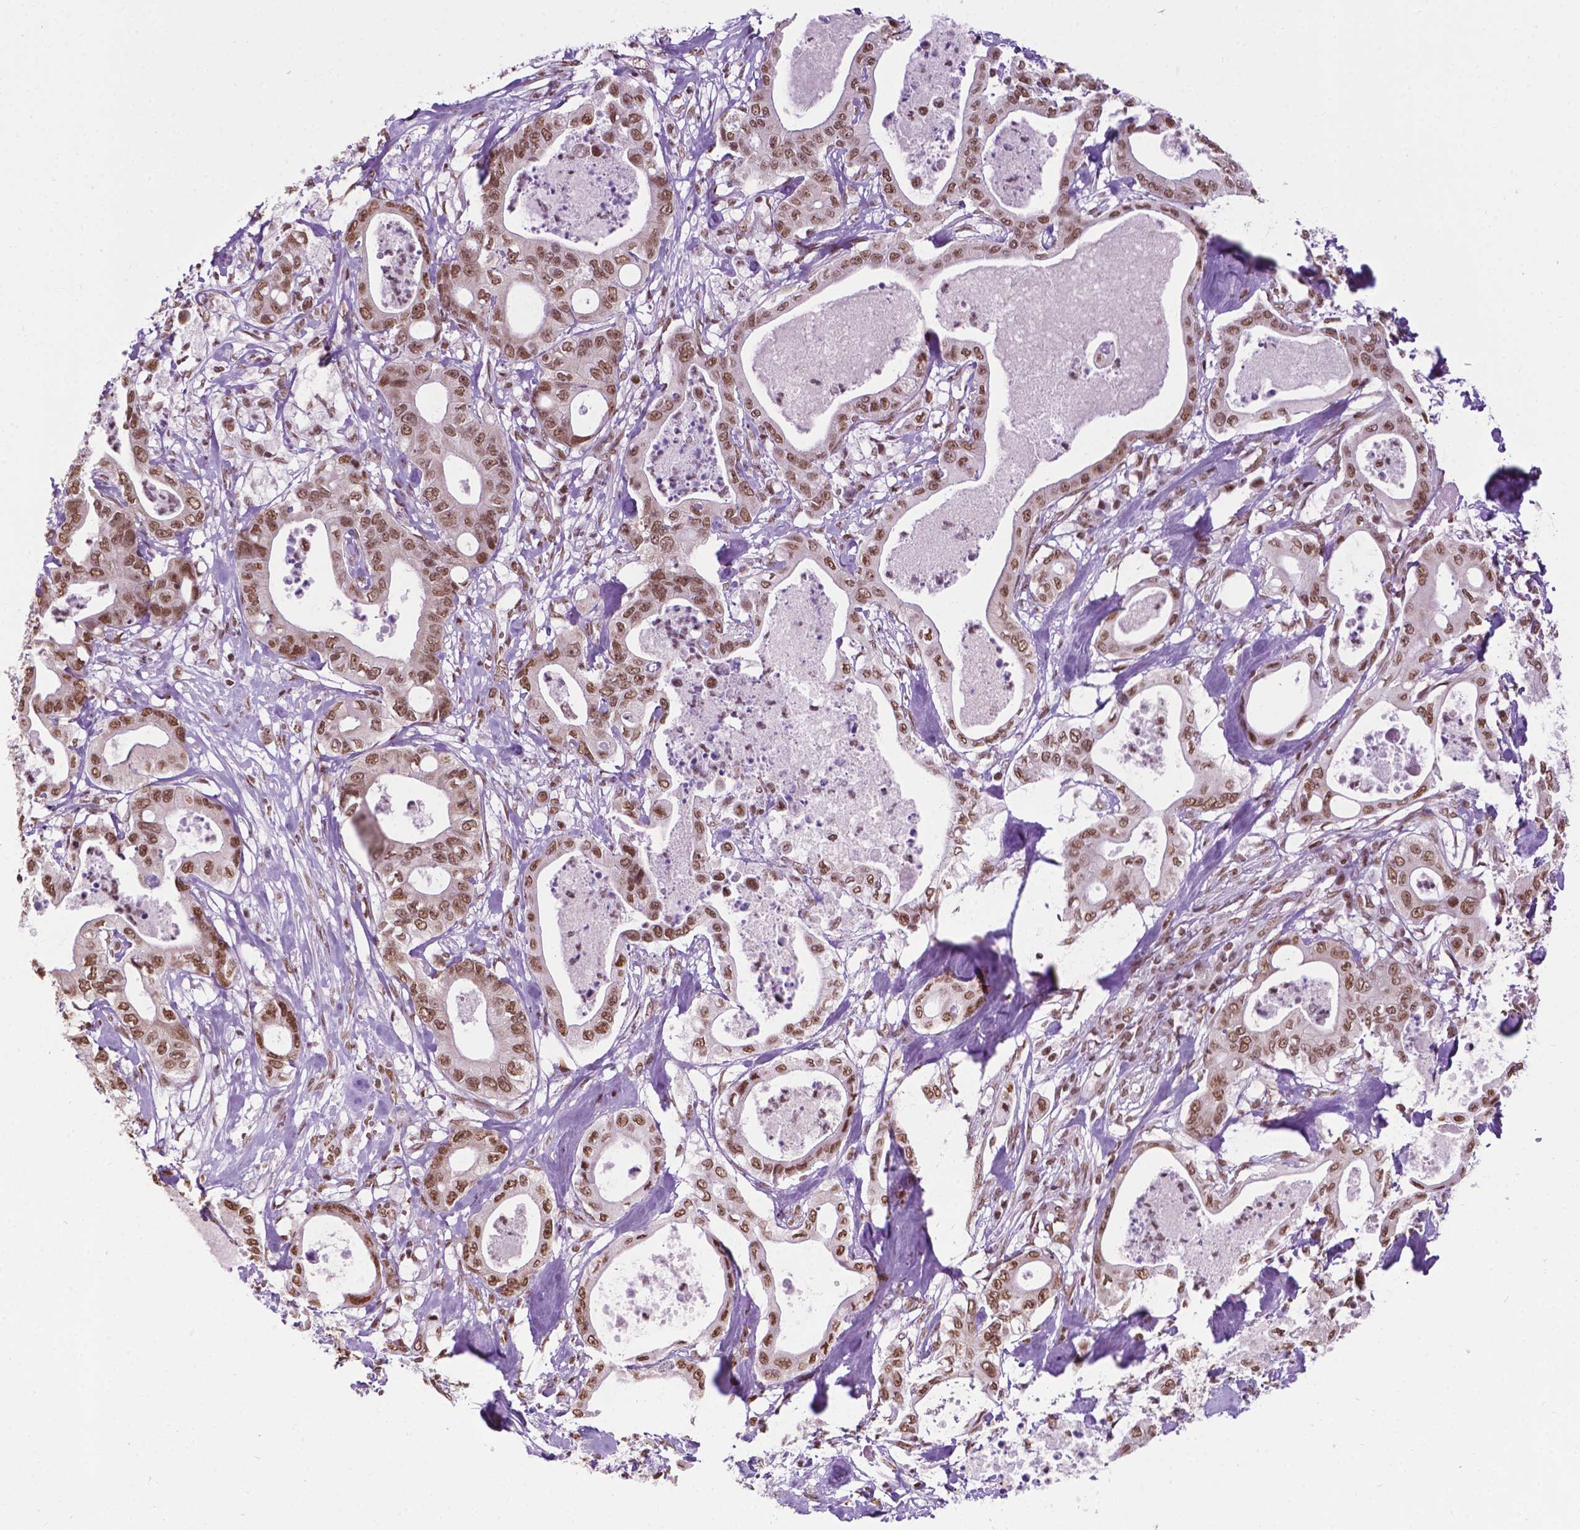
{"staining": {"intensity": "moderate", "quantity": ">75%", "location": "nuclear"}, "tissue": "pancreatic cancer", "cell_type": "Tumor cells", "image_type": "cancer", "snomed": [{"axis": "morphology", "description": "Adenocarcinoma, NOS"}, {"axis": "topography", "description": "Pancreas"}], "caption": "A brown stain shows moderate nuclear staining of a protein in human pancreatic cancer tumor cells. (Brightfield microscopy of DAB IHC at high magnification).", "gene": "COL23A1", "patient": {"sex": "male", "age": 71}}